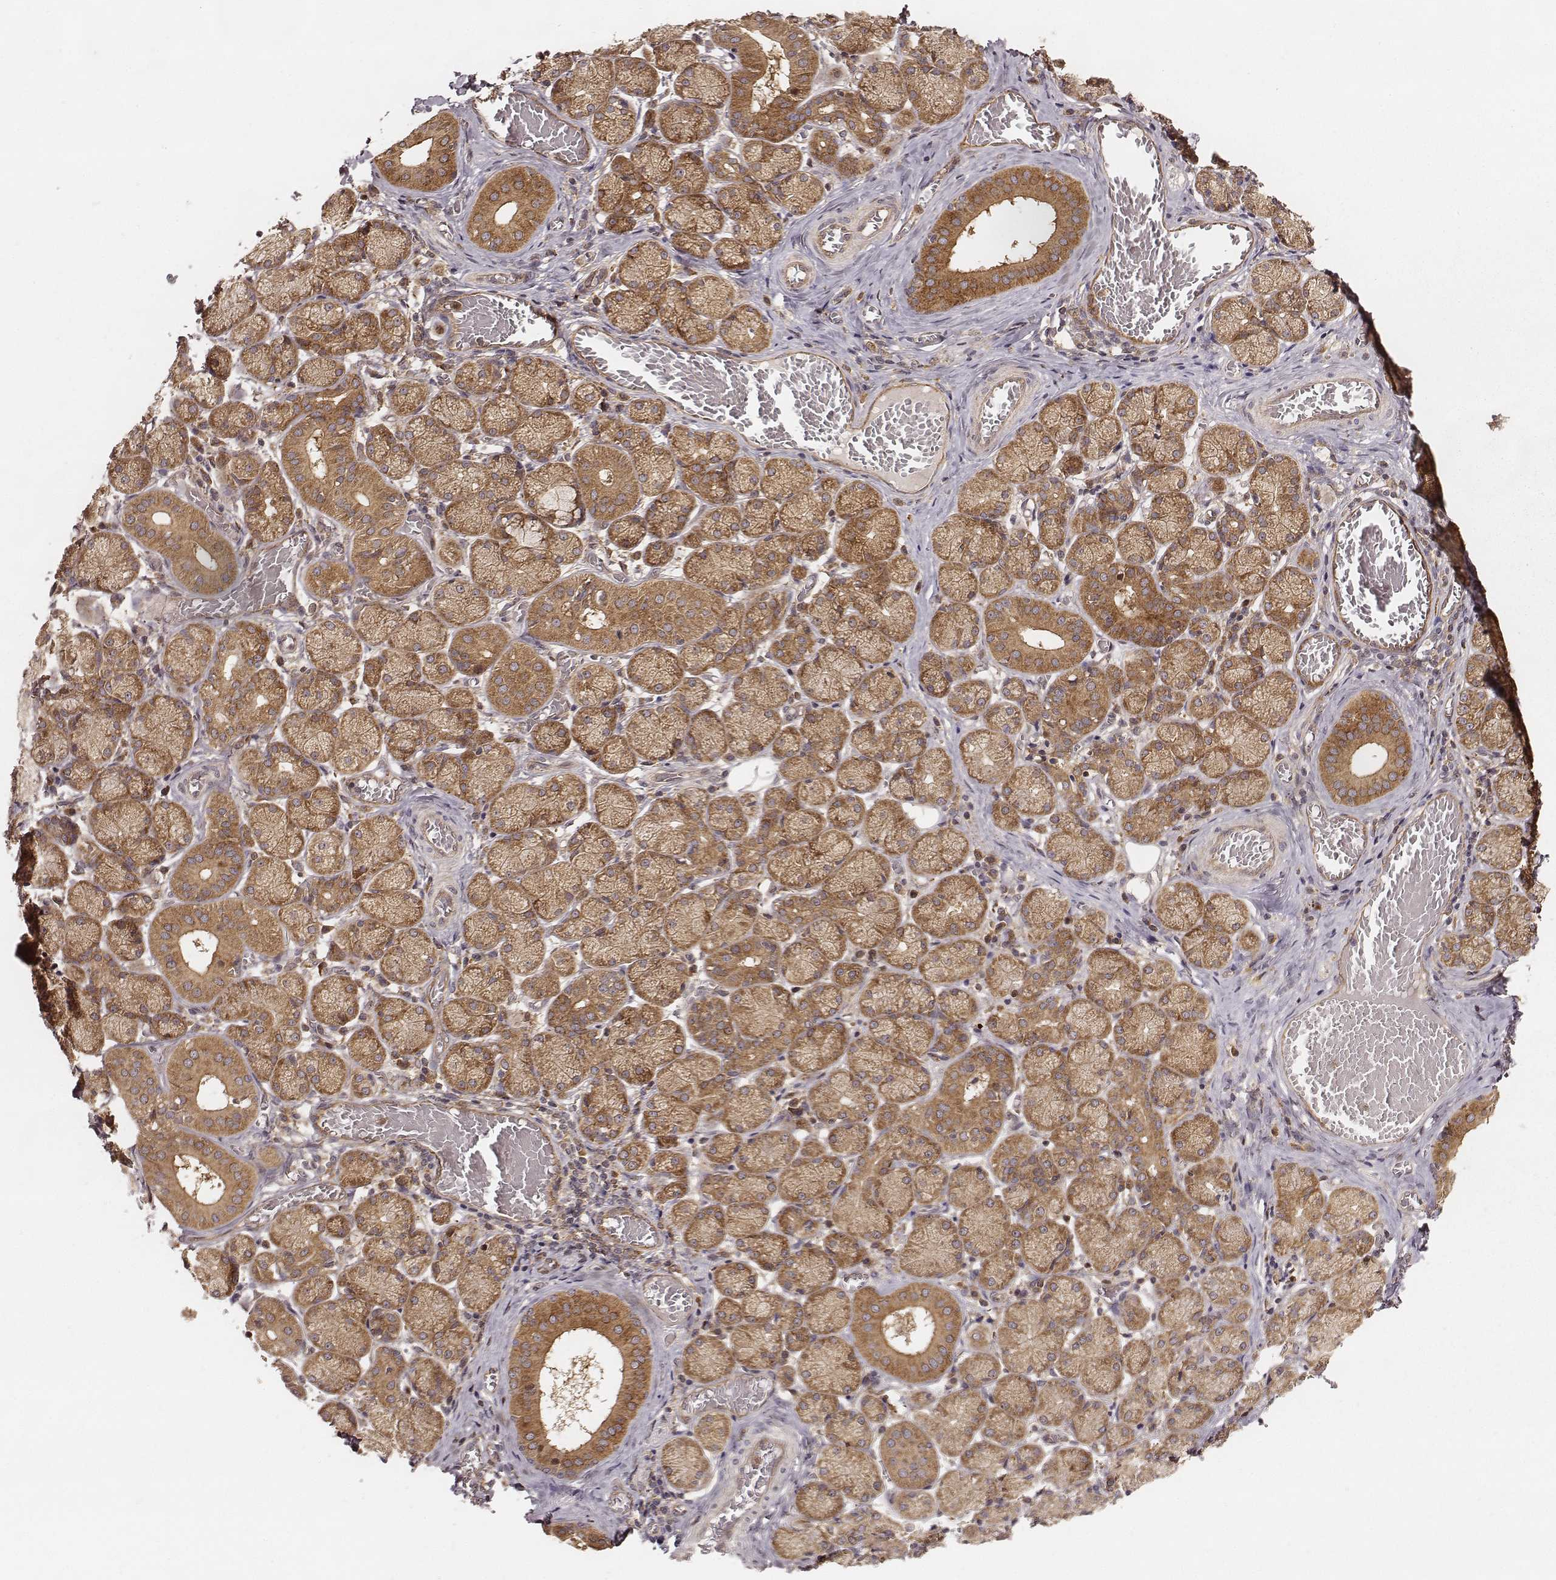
{"staining": {"intensity": "moderate", "quantity": ">75%", "location": "cytoplasmic/membranous"}, "tissue": "salivary gland", "cell_type": "Glandular cells", "image_type": "normal", "snomed": [{"axis": "morphology", "description": "Normal tissue, NOS"}, {"axis": "topography", "description": "Salivary gland"}, {"axis": "topography", "description": "Peripheral nerve tissue"}], "caption": "This image shows immunohistochemistry staining of normal salivary gland, with medium moderate cytoplasmic/membranous positivity in approximately >75% of glandular cells.", "gene": "VPS26A", "patient": {"sex": "female", "age": 24}}